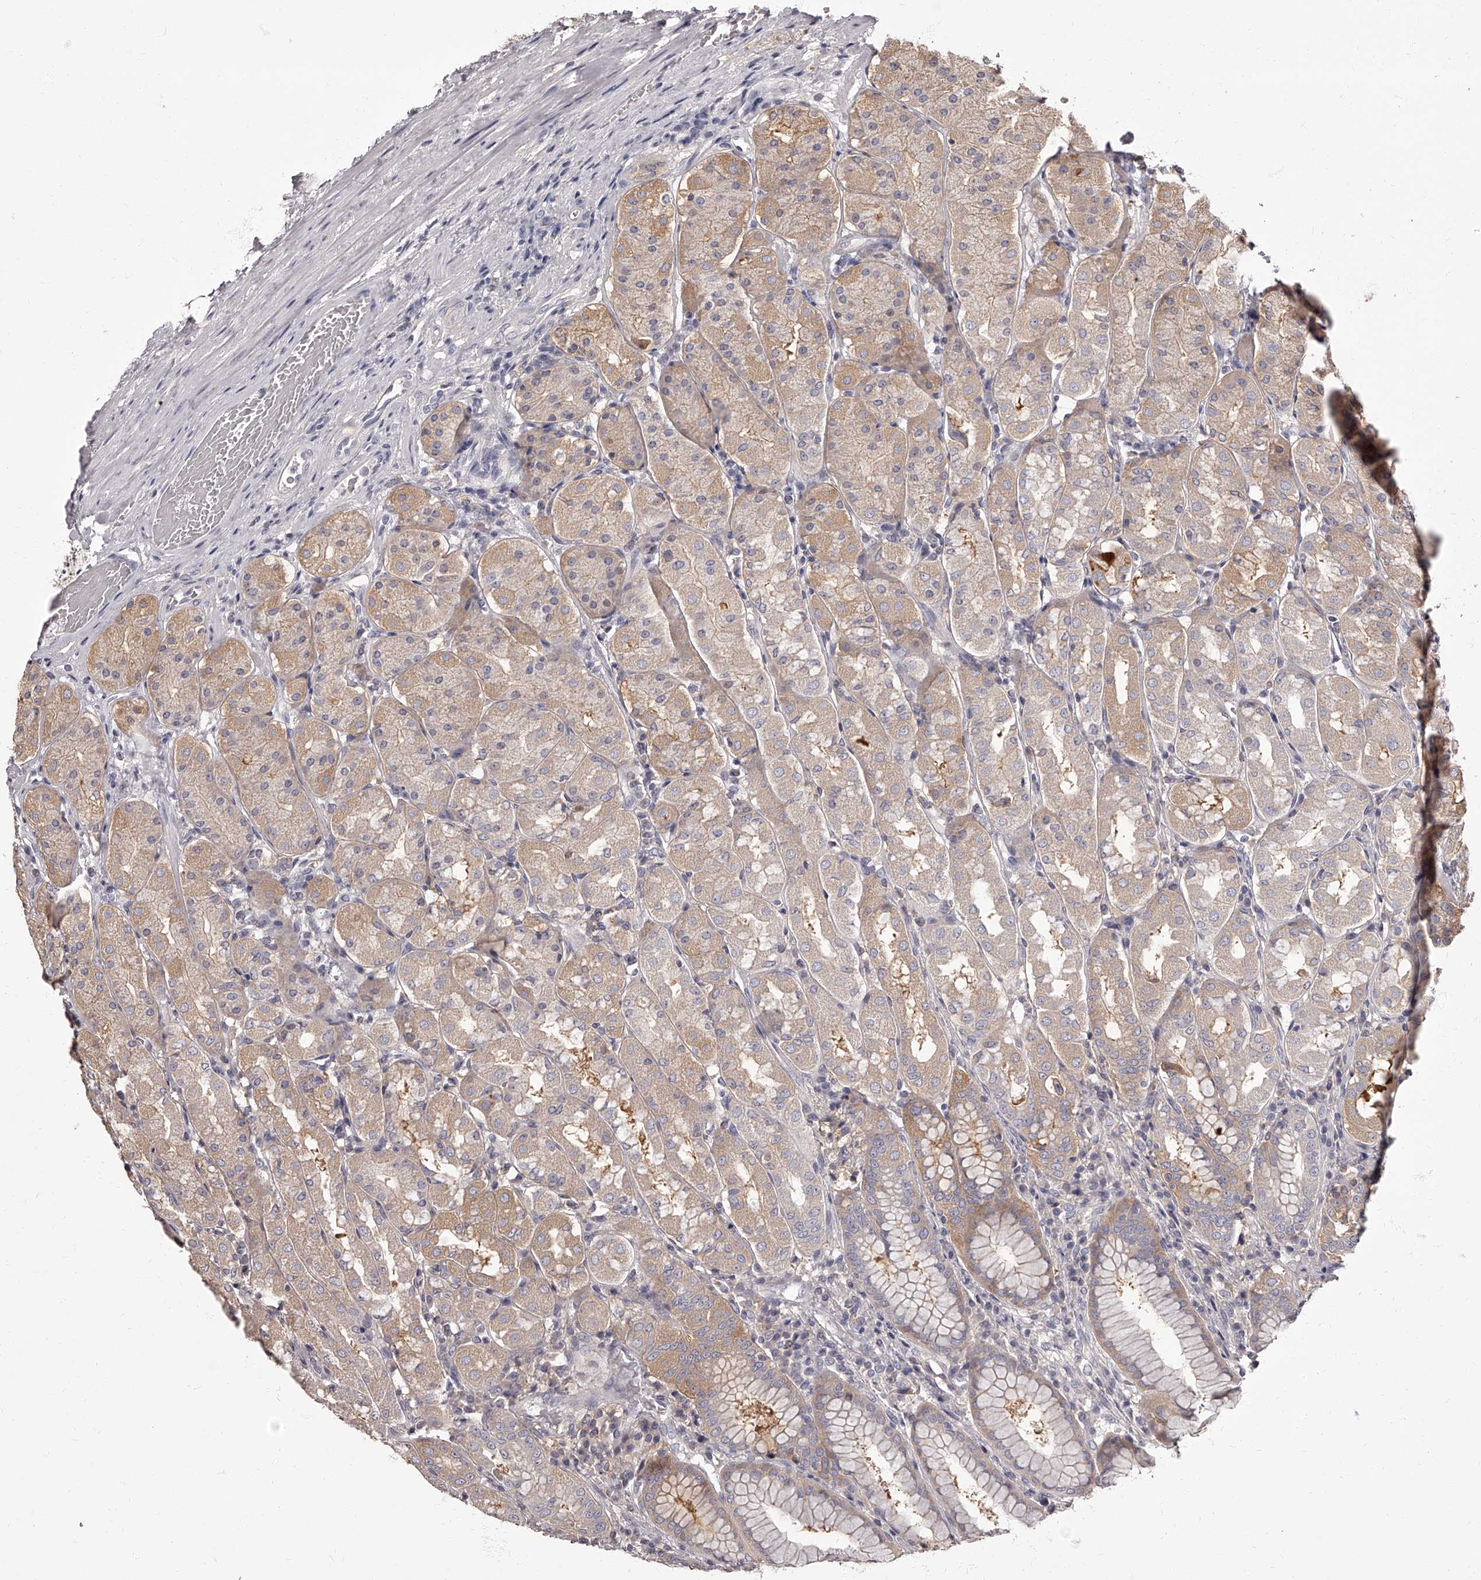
{"staining": {"intensity": "weak", "quantity": "25%-75%", "location": "cytoplasmic/membranous"}, "tissue": "stomach", "cell_type": "Glandular cells", "image_type": "normal", "snomed": [{"axis": "morphology", "description": "Normal tissue, NOS"}, {"axis": "topography", "description": "Stomach"}, {"axis": "topography", "description": "Stomach, lower"}], "caption": "Brown immunohistochemical staining in benign stomach reveals weak cytoplasmic/membranous staining in approximately 25%-75% of glandular cells. The staining is performed using DAB (3,3'-diaminobenzidine) brown chromogen to label protein expression. The nuclei are counter-stained blue using hematoxylin.", "gene": "APEH", "patient": {"sex": "female", "age": 56}}